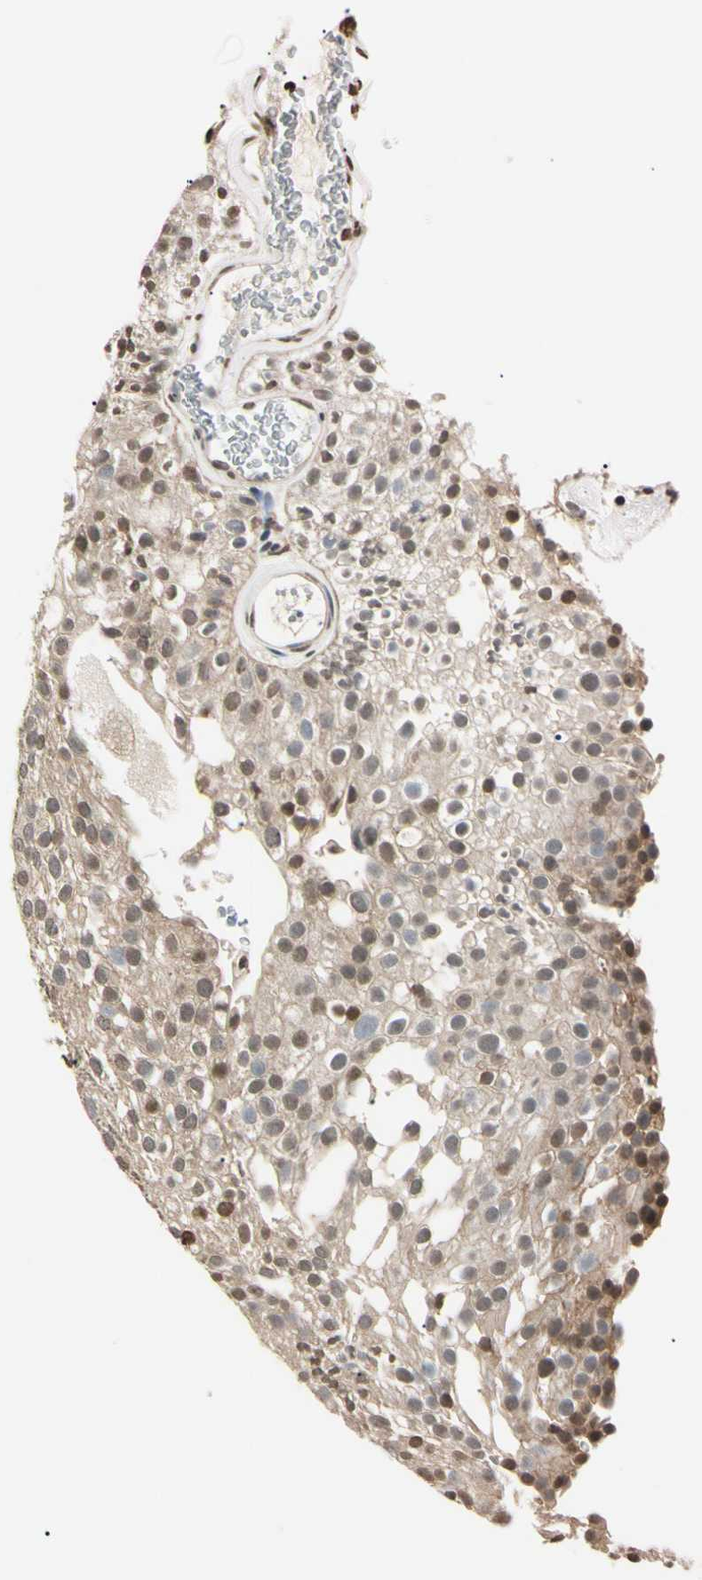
{"staining": {"intensity": "weak", "quantity": ">75%", "location": "nuclear"}, "tissue": "urothelial cancer", "cell_type": "Tumor cells", "image_type": "cancer", "snomed": [{"axis": "morphology", "description": "Urothelial carcinoma, Low grade"}, {"axis": "topography", "description": "Urinary bladder"}], "caption": "The photomicrograph exhibits a brown stain indicating the presence of a protein in the nuclear of tumor cells in urothelial carcinoma (low-grade). The staining was performed using DAB to visualize the protein expression in brown, while the nuclei were stained in blue with hematoxylin (Magnification: 20x).", "gene": "CDC45", "patient": {"sex": "male", "age": 78}}